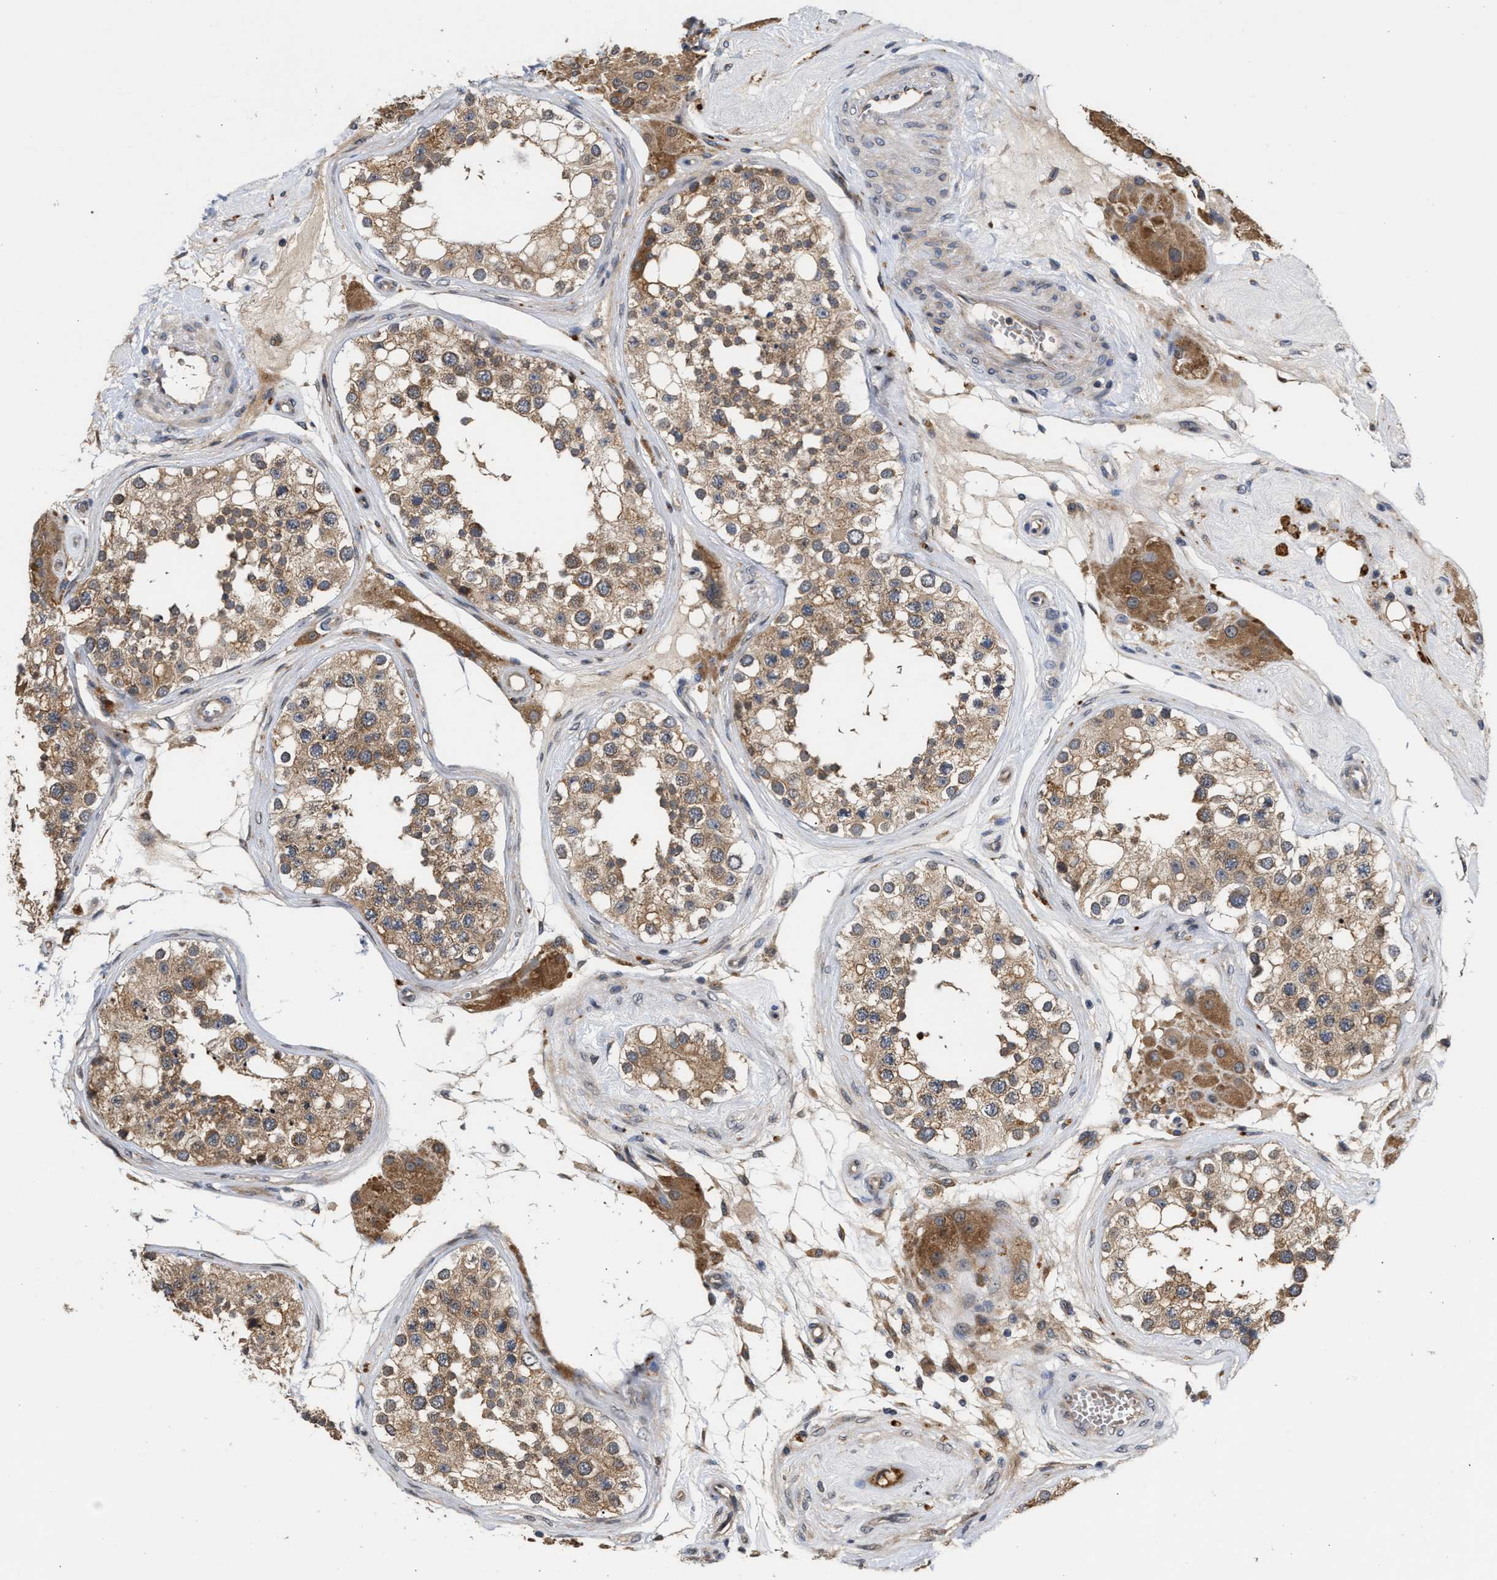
{"staining": {"intensity": "moderate", "quantity": ">75%", "location": "cytoplasmic/membranous"}, "tissue": "testis", "cell_type": "Cells in seminiferous ducts", "image_type": "normal", "snomed": [{"axis": "morphology", "description": "Normal tissue, NOS"}, {"axis": "topography", "description": "Testis"}], "caption": "Immunohistochemical staining of normal testis demonstrates medium levels of moderate cytoplasmic/membranous positivity in about >75% of cells in seminiferous ducts. Using DAB (3,3'-diaminobenzidine) (brown) and hematoxylin (blue) stains, captured at high magnification using brightfield microscopy.", "gene": "SAR1A", "patient": {"sex": "male", "age": 68}}